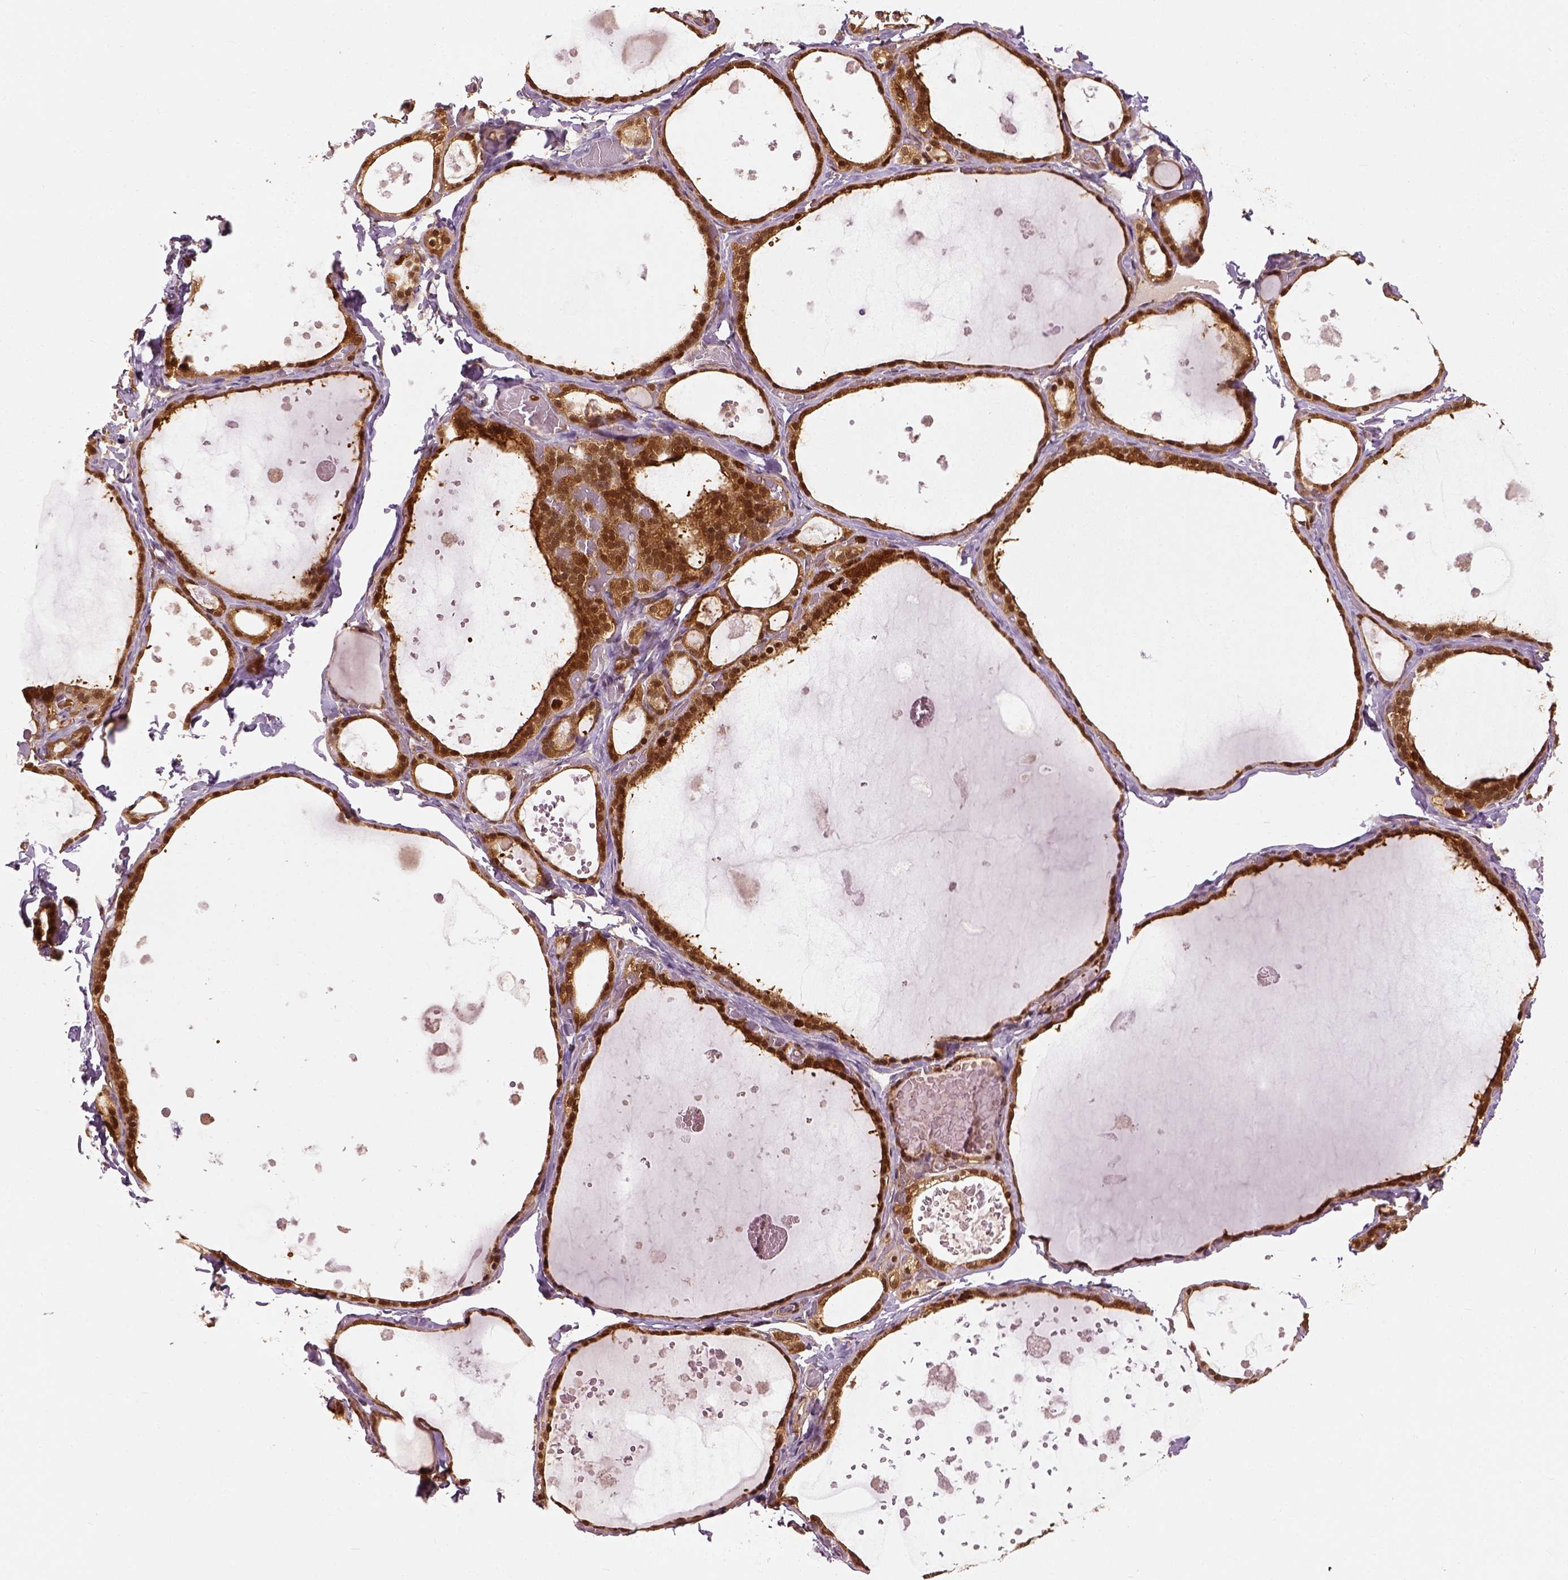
{"staining": {"intensity": "strong", "quantity": ">75%", "location": "cytoplasmic/membranous,nuclear"}, "tissue": "thyroid gland", "cell_type": "Glandular cells", "image_type": "normal", "snomed": [{"axis": "morphology", "description": "Normal tissue, NOS"}, {"axis": "topography", "description": "Thyroid gland"}], "caption": "Thyroid gland stained with immunohistochemistry (IHC) shows strong cytoplasmic/membranous,nuclear staining in about >75% of glandular cells. (Stains: DAB in brown, nuclei in blue, Microscopy: brightfield microscopy at high magnification).", "gene": "GPI", "patient": {"sex": "female", "age": 56}}